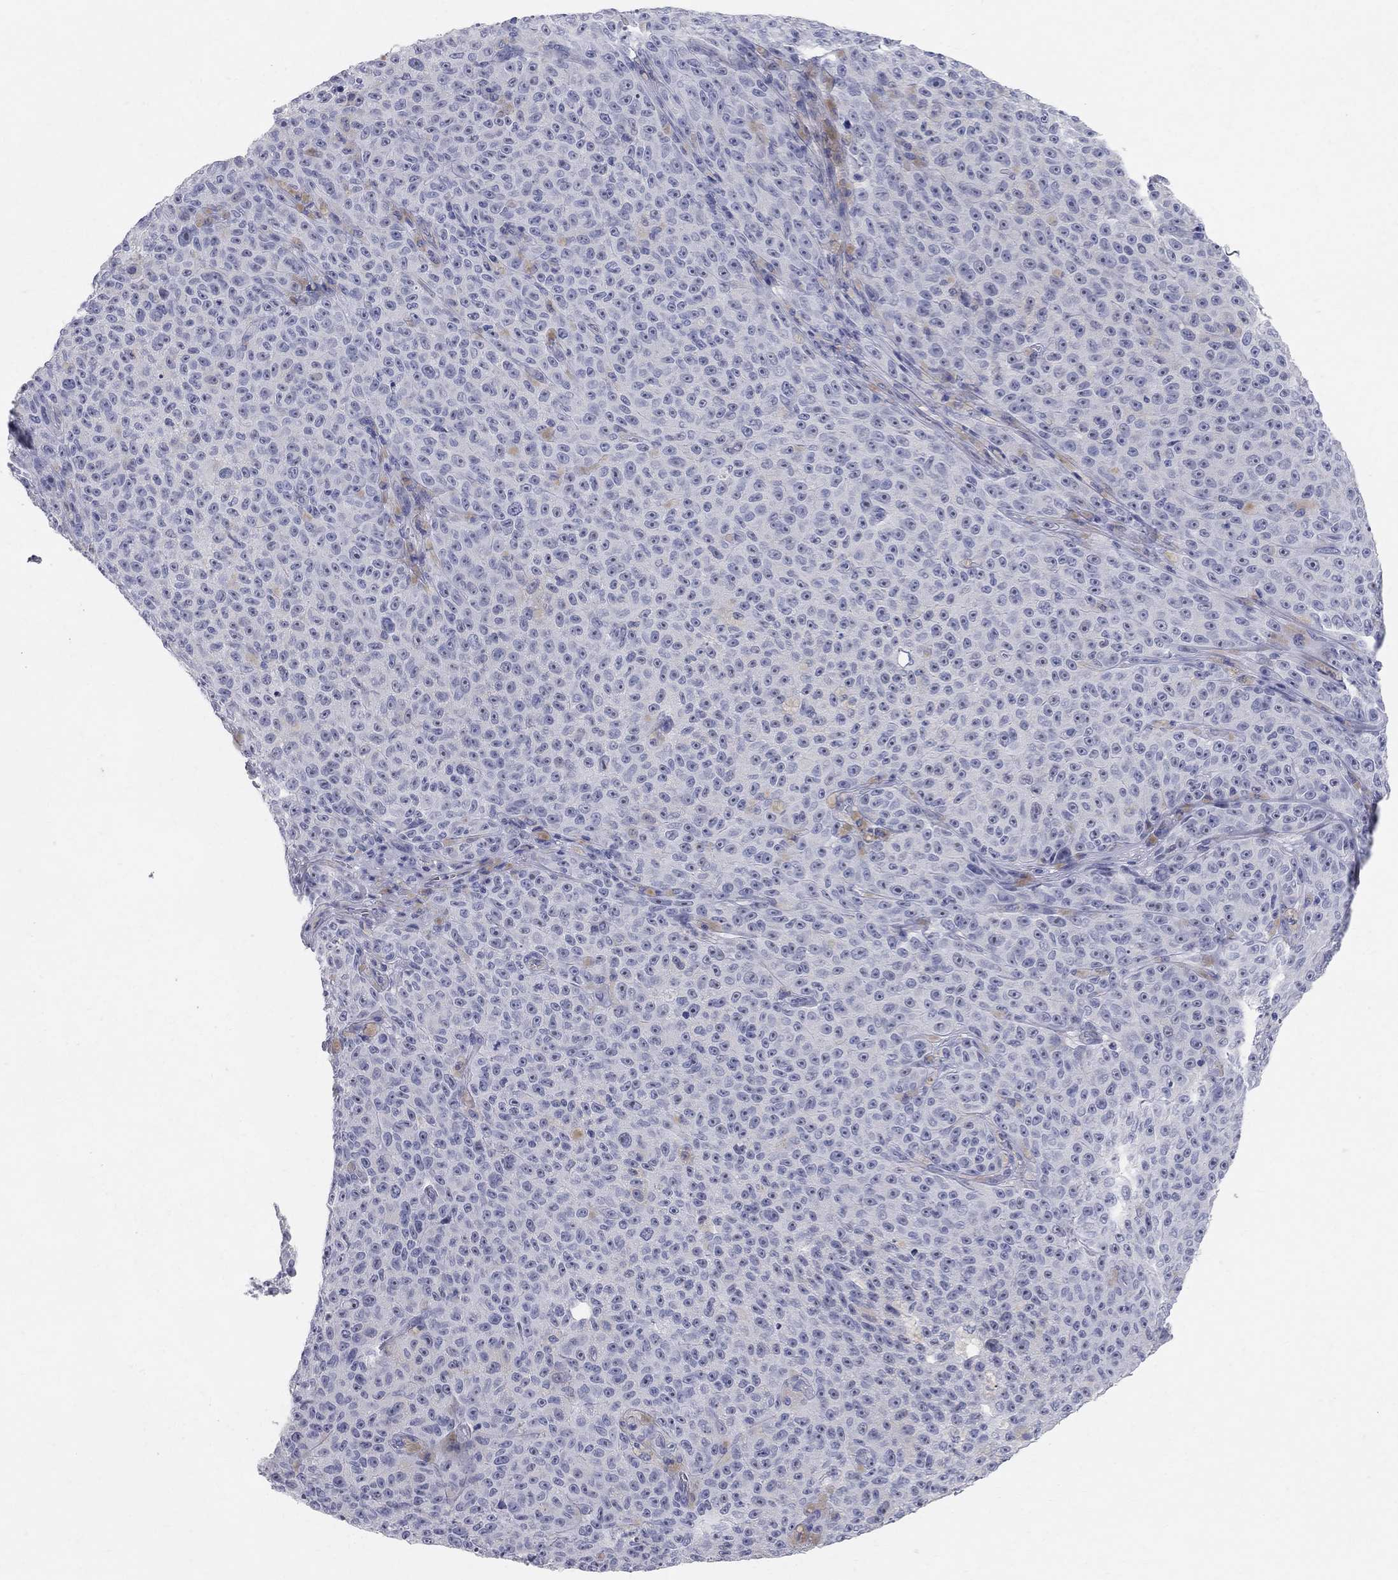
{"staining": {"intensity": "negative", "quantity": "none", "location": "none"}, "tissue": "melanoma", "cell_type": "Tumor cells", "image_type": "cancer", "snomed": [{"axis": "morphology", "description": "Malignant melanoma, NOS"}, {"axis": "topography", "description": "Skin"}], "caption": "Melanoma stained for a protein using immunohistochemistry demonstrates no positivity tumor cells.", "gene": "AOX1", "patient": {"sex": "female", "age": 82}}